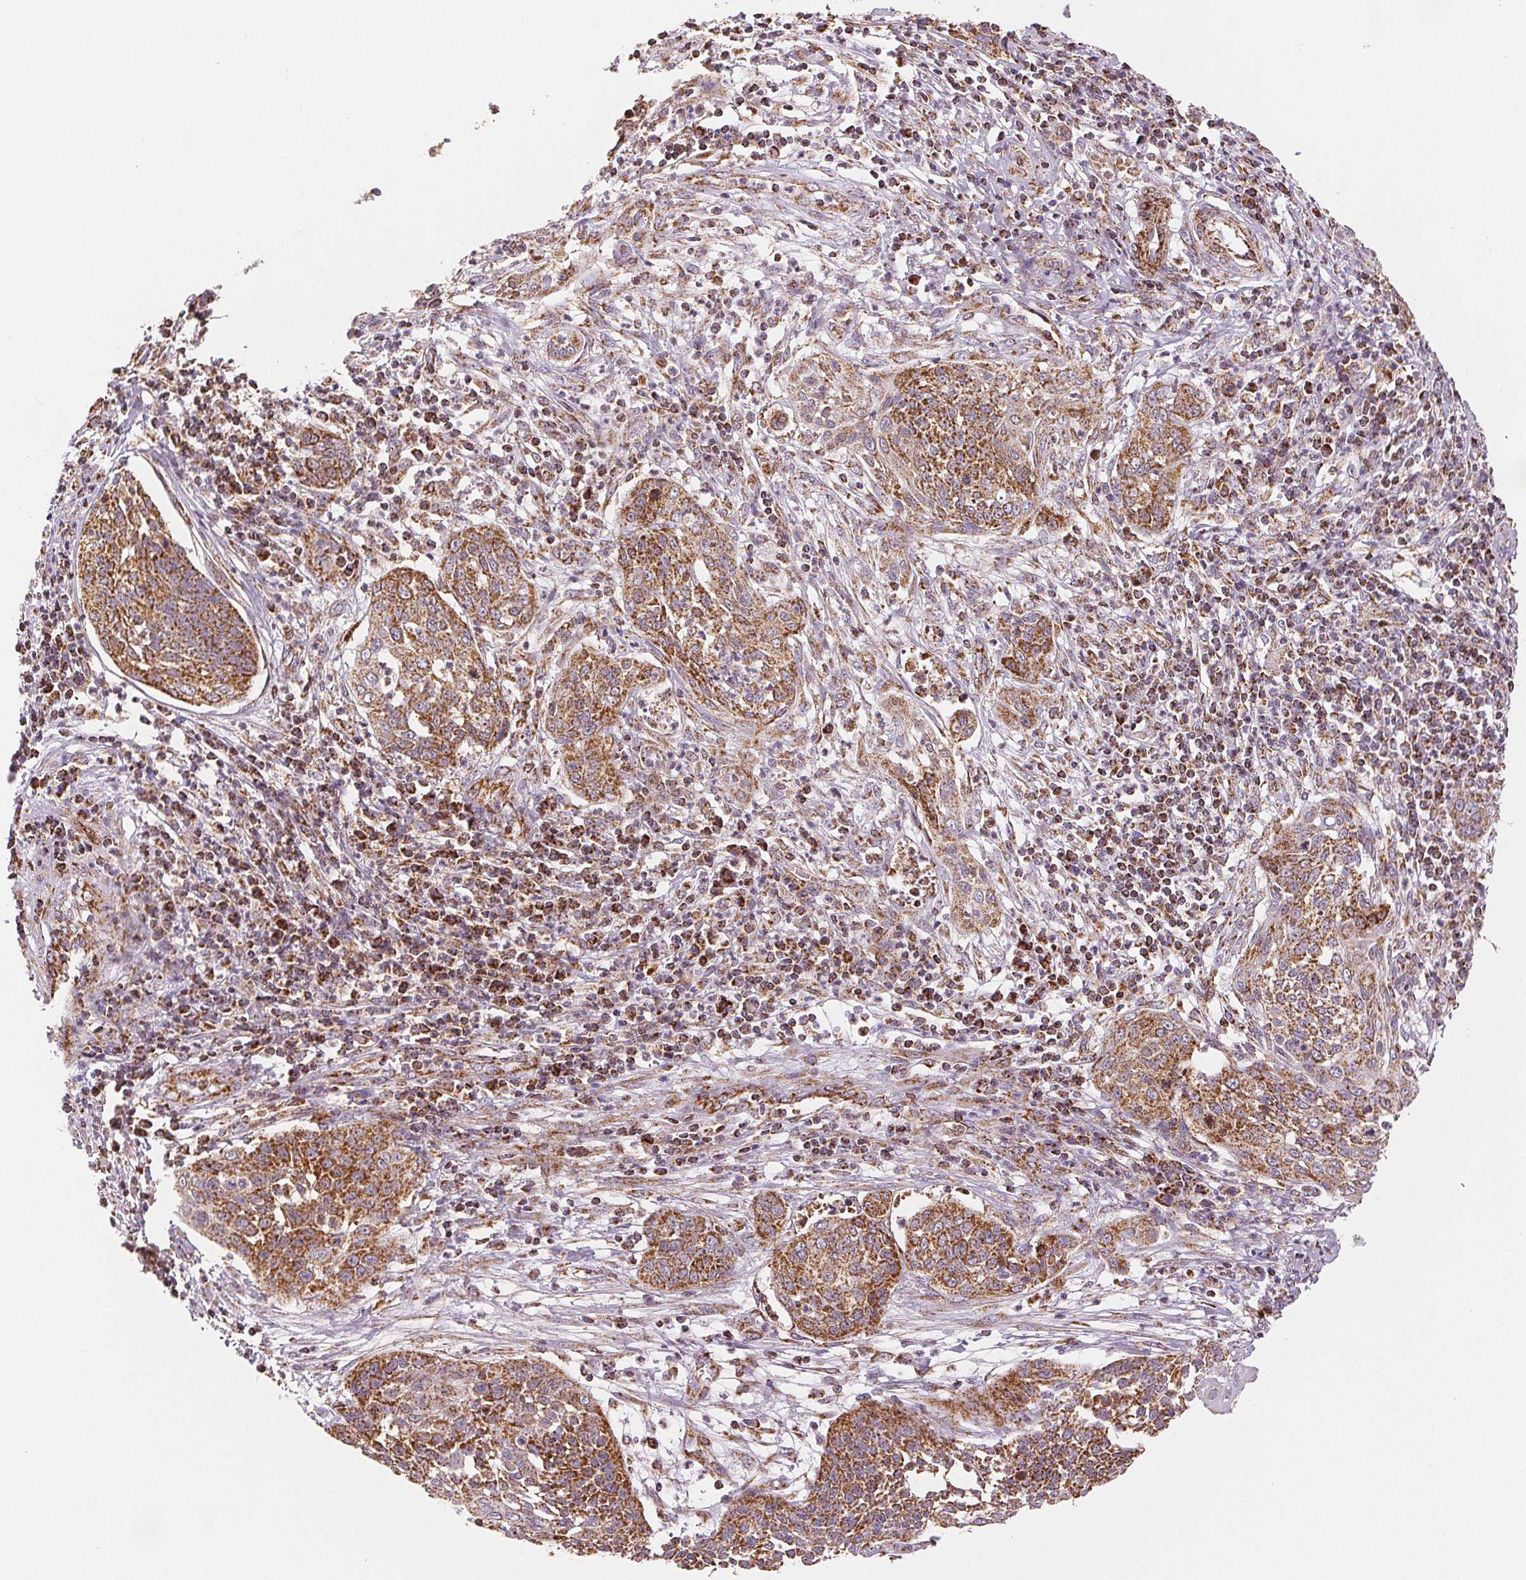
{"staining": {"intensity": "moderate", "quantity": ">75%", "location": "cytoplasmic/membranous"}, "tissue": "cervical cancer", "cell_type": "Tumor cells", "image_type": "cancer", "snomed": [{"axis": "morphology", "description": "Squamous cell carcinoma, NOS"}, {"axis": "topography", "description": "Cervix"}], "caption": "Tumor cells demonstrate moderate cytoplasmic/membranous positivity in approximately >75% of cells in cervical cancer. (DAB IHC with brightfield microscopy, high magnification).", "gene": "SDHB", "patient": {"sex": "female", "age": 34}}